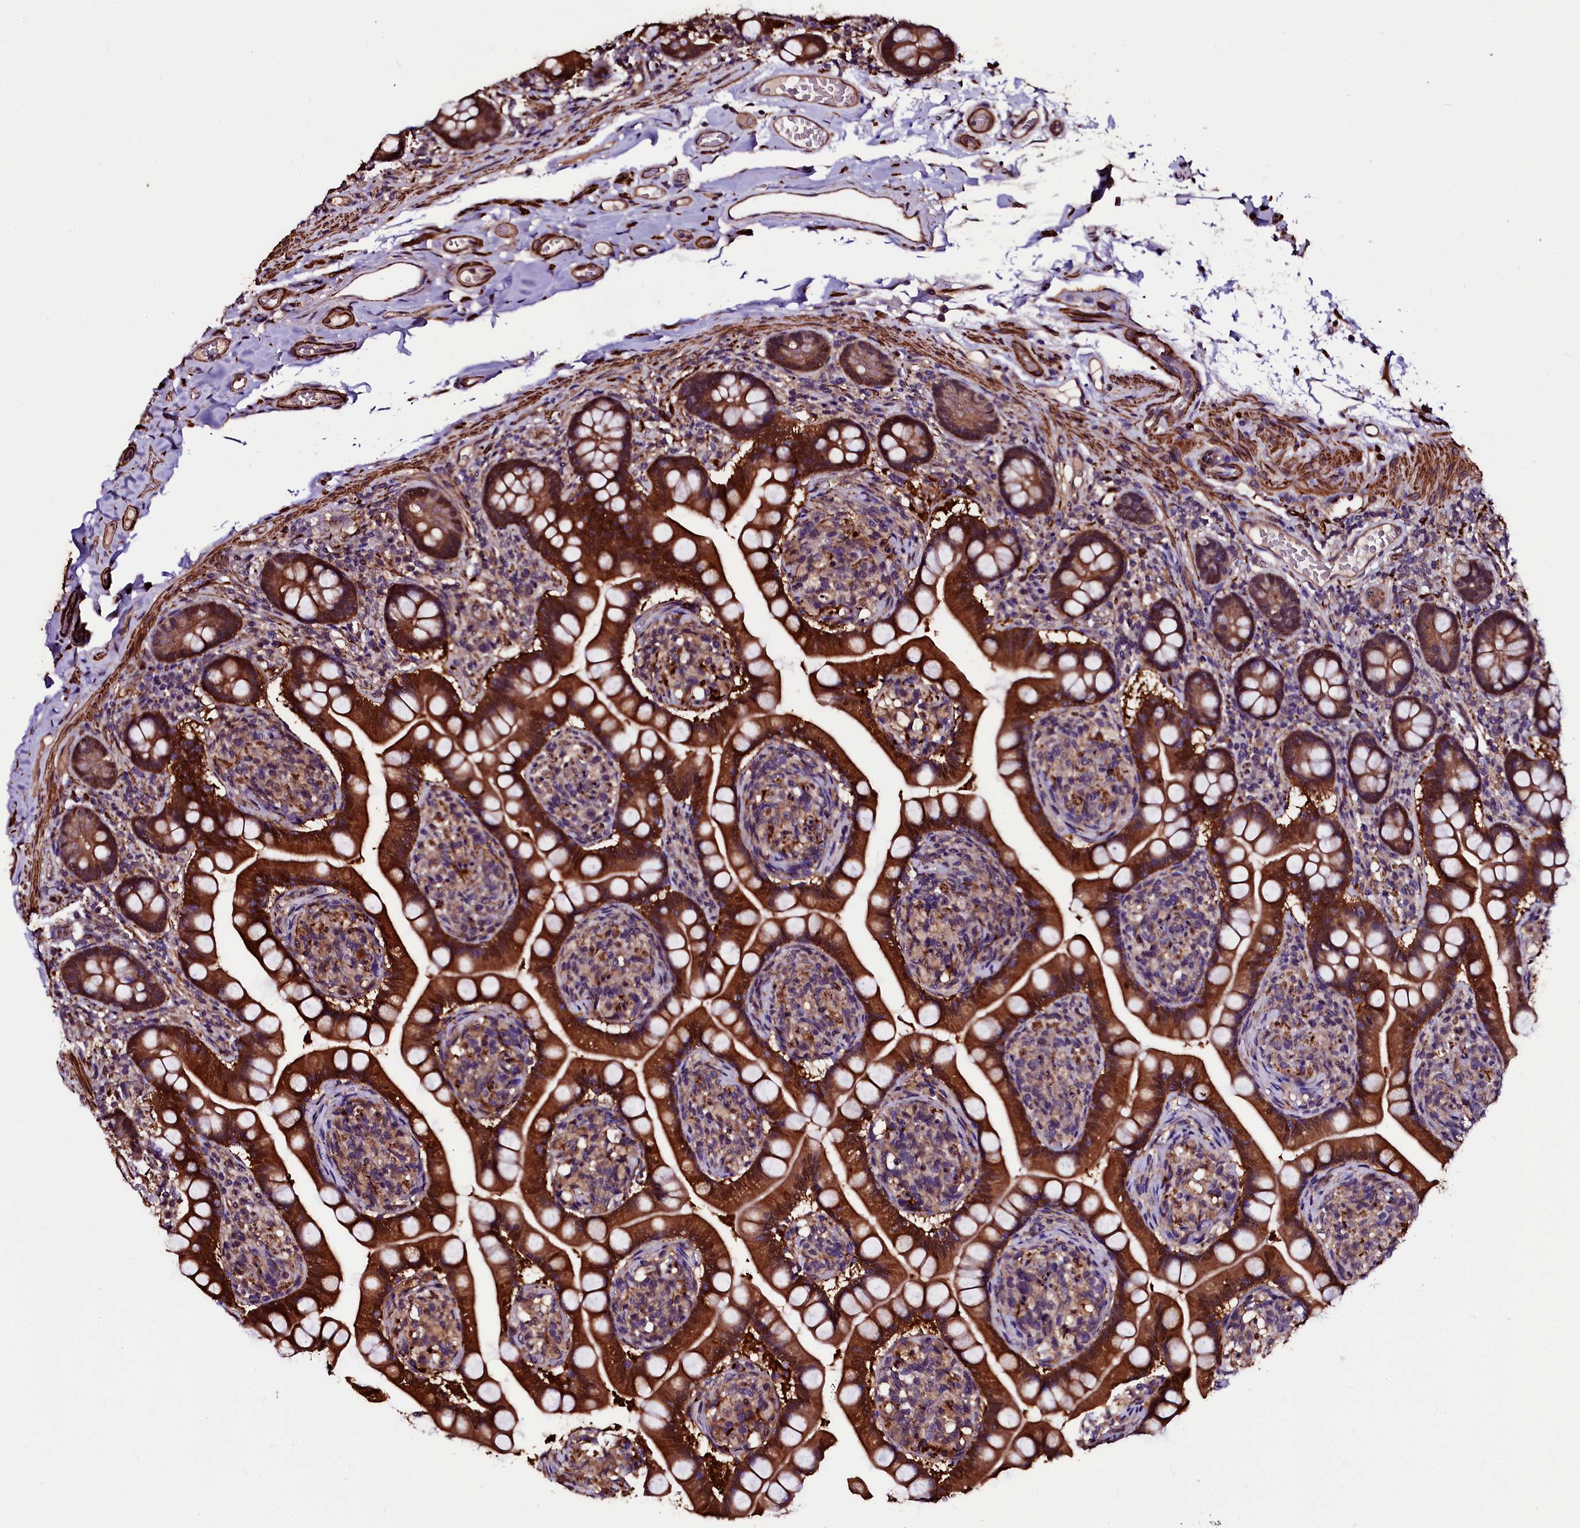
{"staining": {"intensity": "strong", "quantity": ">75%", "location": "cytoplasmic/membranous"}, "tissue": "small intestine", "cell_type": "Glandular cells", "image_type": "normal", "snomed": [{"axis": "morphology", "description": "Normal tissue, NOS"}, {"axis": "topography", "description": "Small intestine"}], "caption": "An IHC photomicrograph of normal tissue is shown. Protein staining in brown shows strong cytoplasmic/membranous positivity in small intestine within glandular cells. The staining is performed using DAB (3,3'-diaminobenzidine) brown chromogen to label protein expression. The nuclei are counter-stained blue using hematoxylin.", "gene": "N4BP1", "patient": {"sex": "female", "age": 64}}